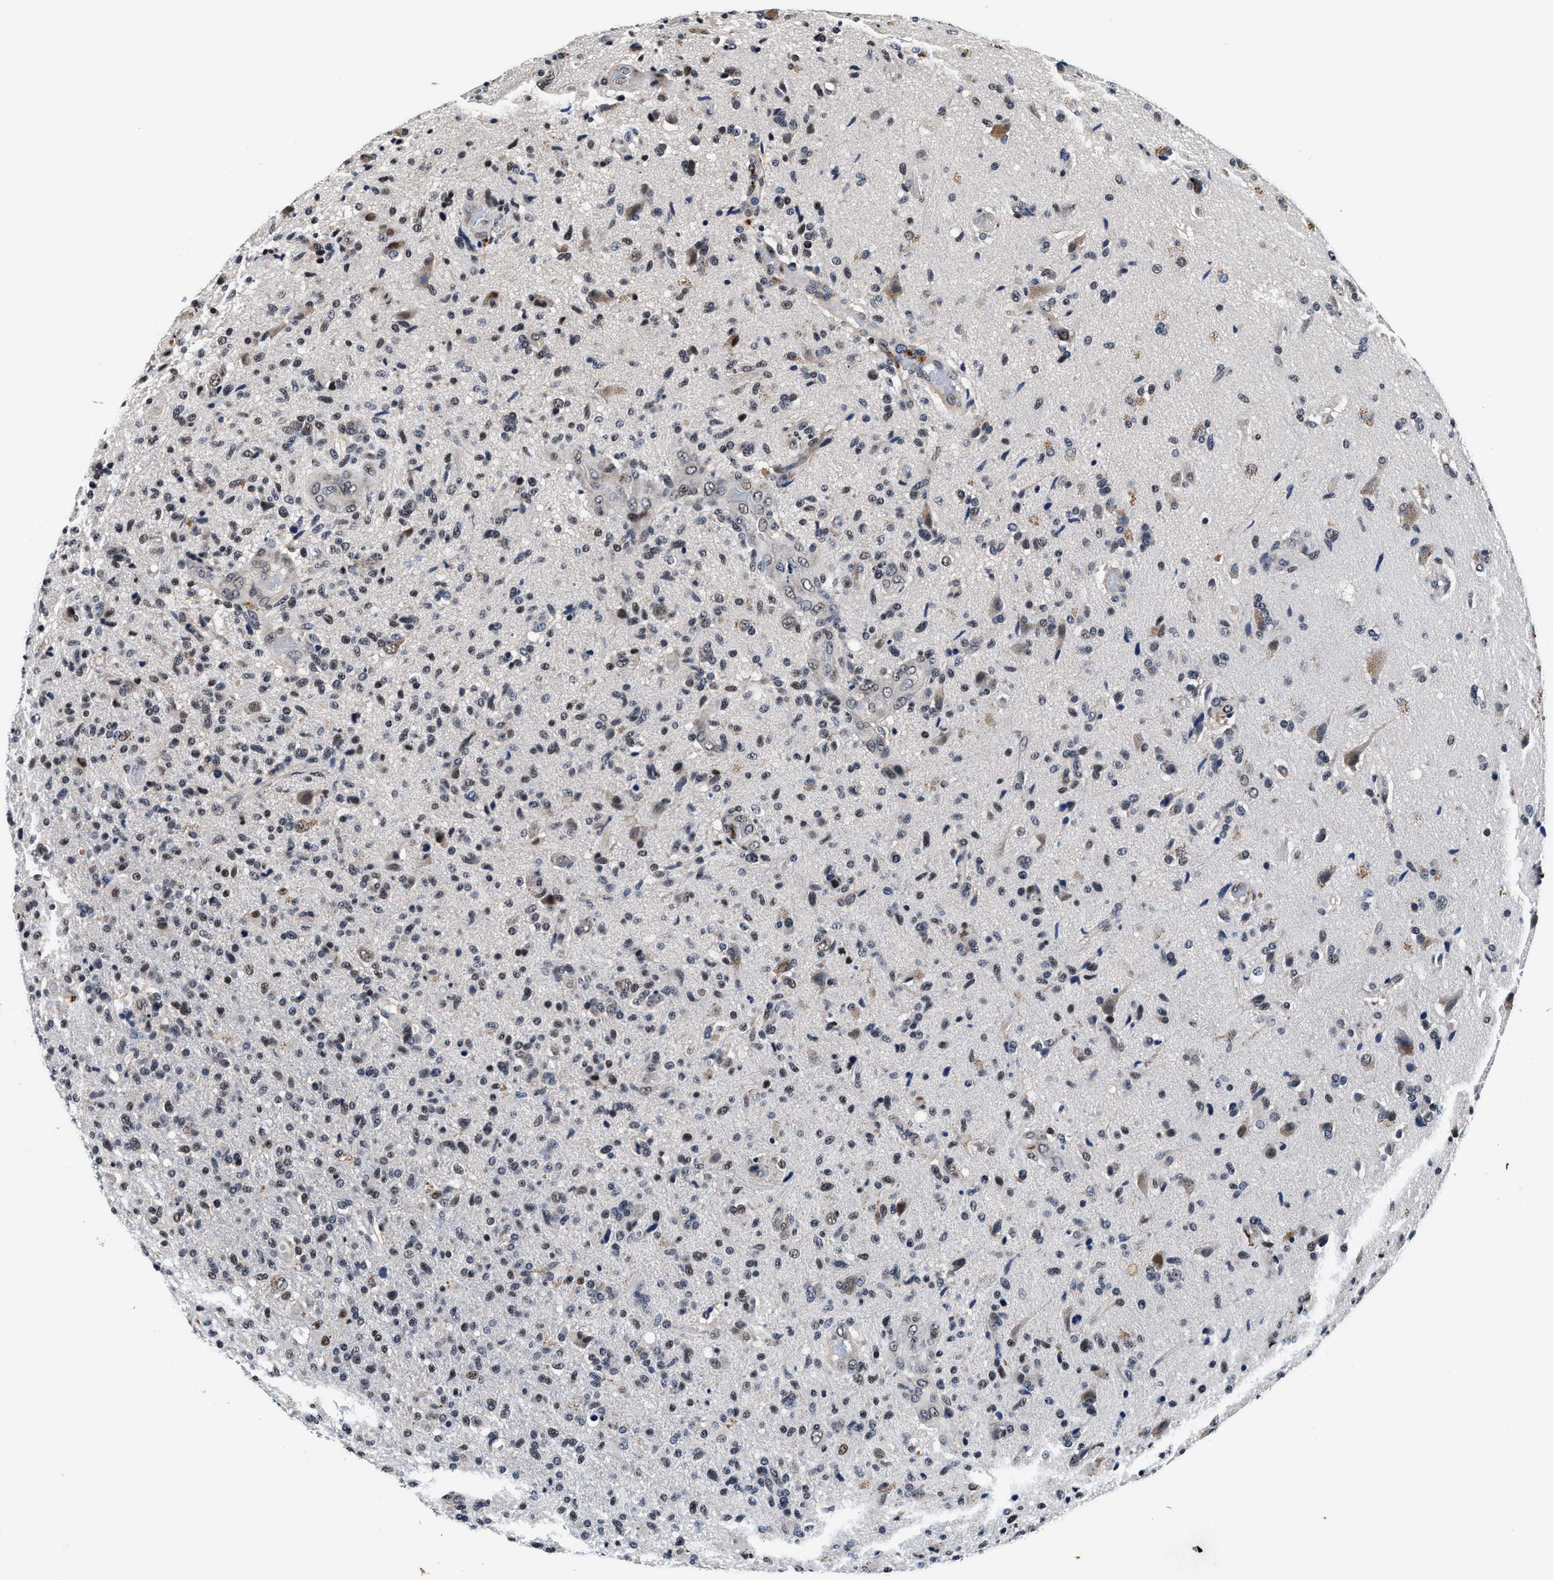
{"staining": {"intensity": "moderate", "quantity": "<25%", "location": "nuclear"}, "tissue": "glioma", "cell_type": "Tumor cells", "image_type": "cancer", "snomed": [{"axis": "morphology", "description": "Glioma, malignant, High grade"}, {"axis": "topography", "description": "Brain"}], "caption": "Human malignant glioma (high-grade) stained with a brown dye demonstrates moderate nuclear positive expression in about <25% of tumor cells.", "gene": "USP16", "patient": {"sex": "male", "age": 72}}